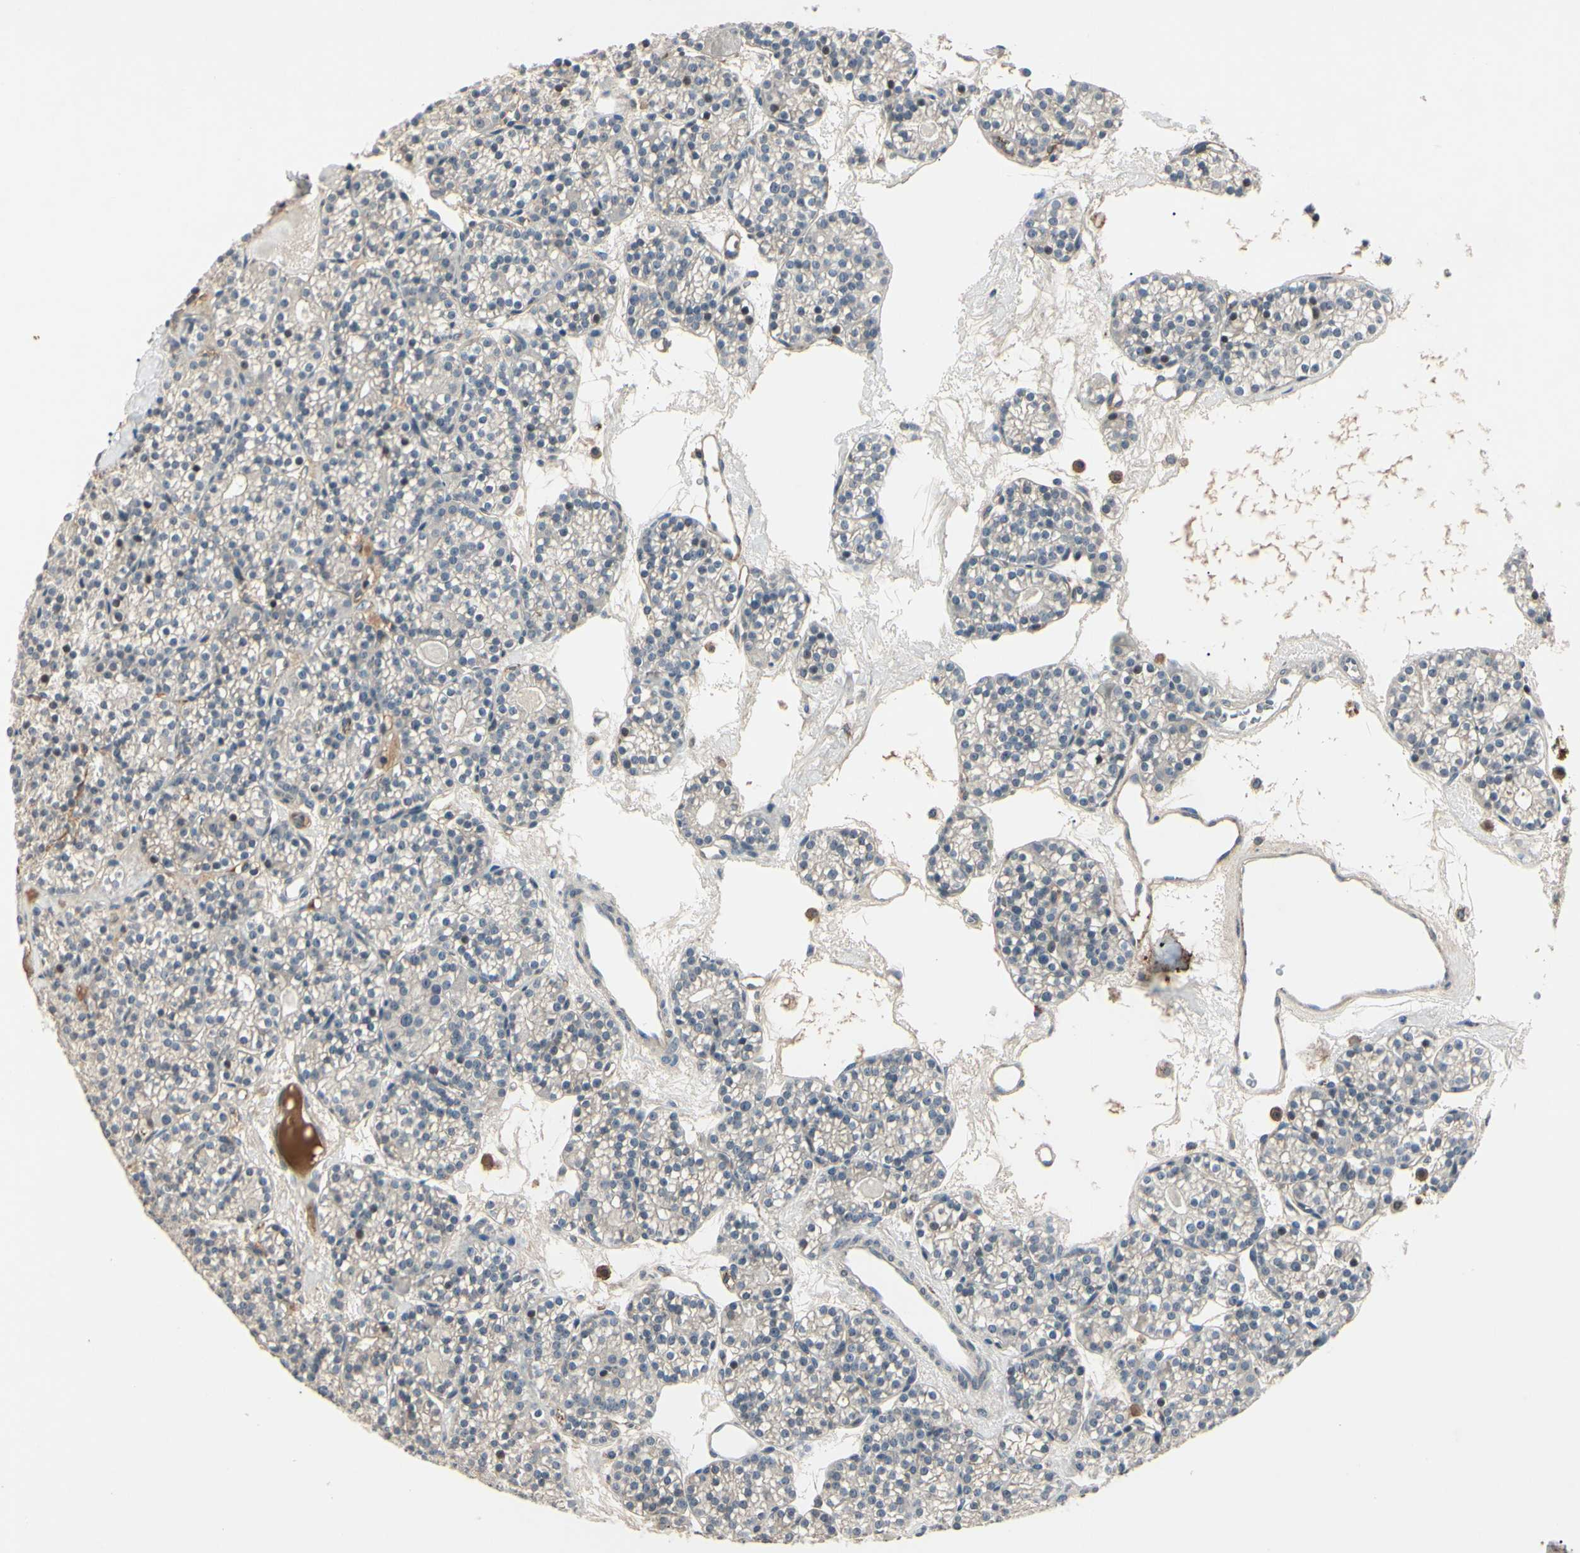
{"staining": {"intensity": "negative", "quantity": "none", "location": "none"}, "tissue": "parathyroid gland", "cell_type": "Glandular cells", "image_type": "normal", "snomed": [{"axis": "morphology", "description": "Normal tissue, NOS"}, {"axis": "topography", "description": "Parathyroid gland"}], "caption": "The photomicrograph exhibits no significant staining in glandular cells of parathyroid gland. The staining was performed using DAB to visualize the protein expression in brown, while the nuclei were stained in blue with hematoxylin (Magnification: 20x).", "gene": "AEBP1", "patient": {"sex": "female", "age": 64}}